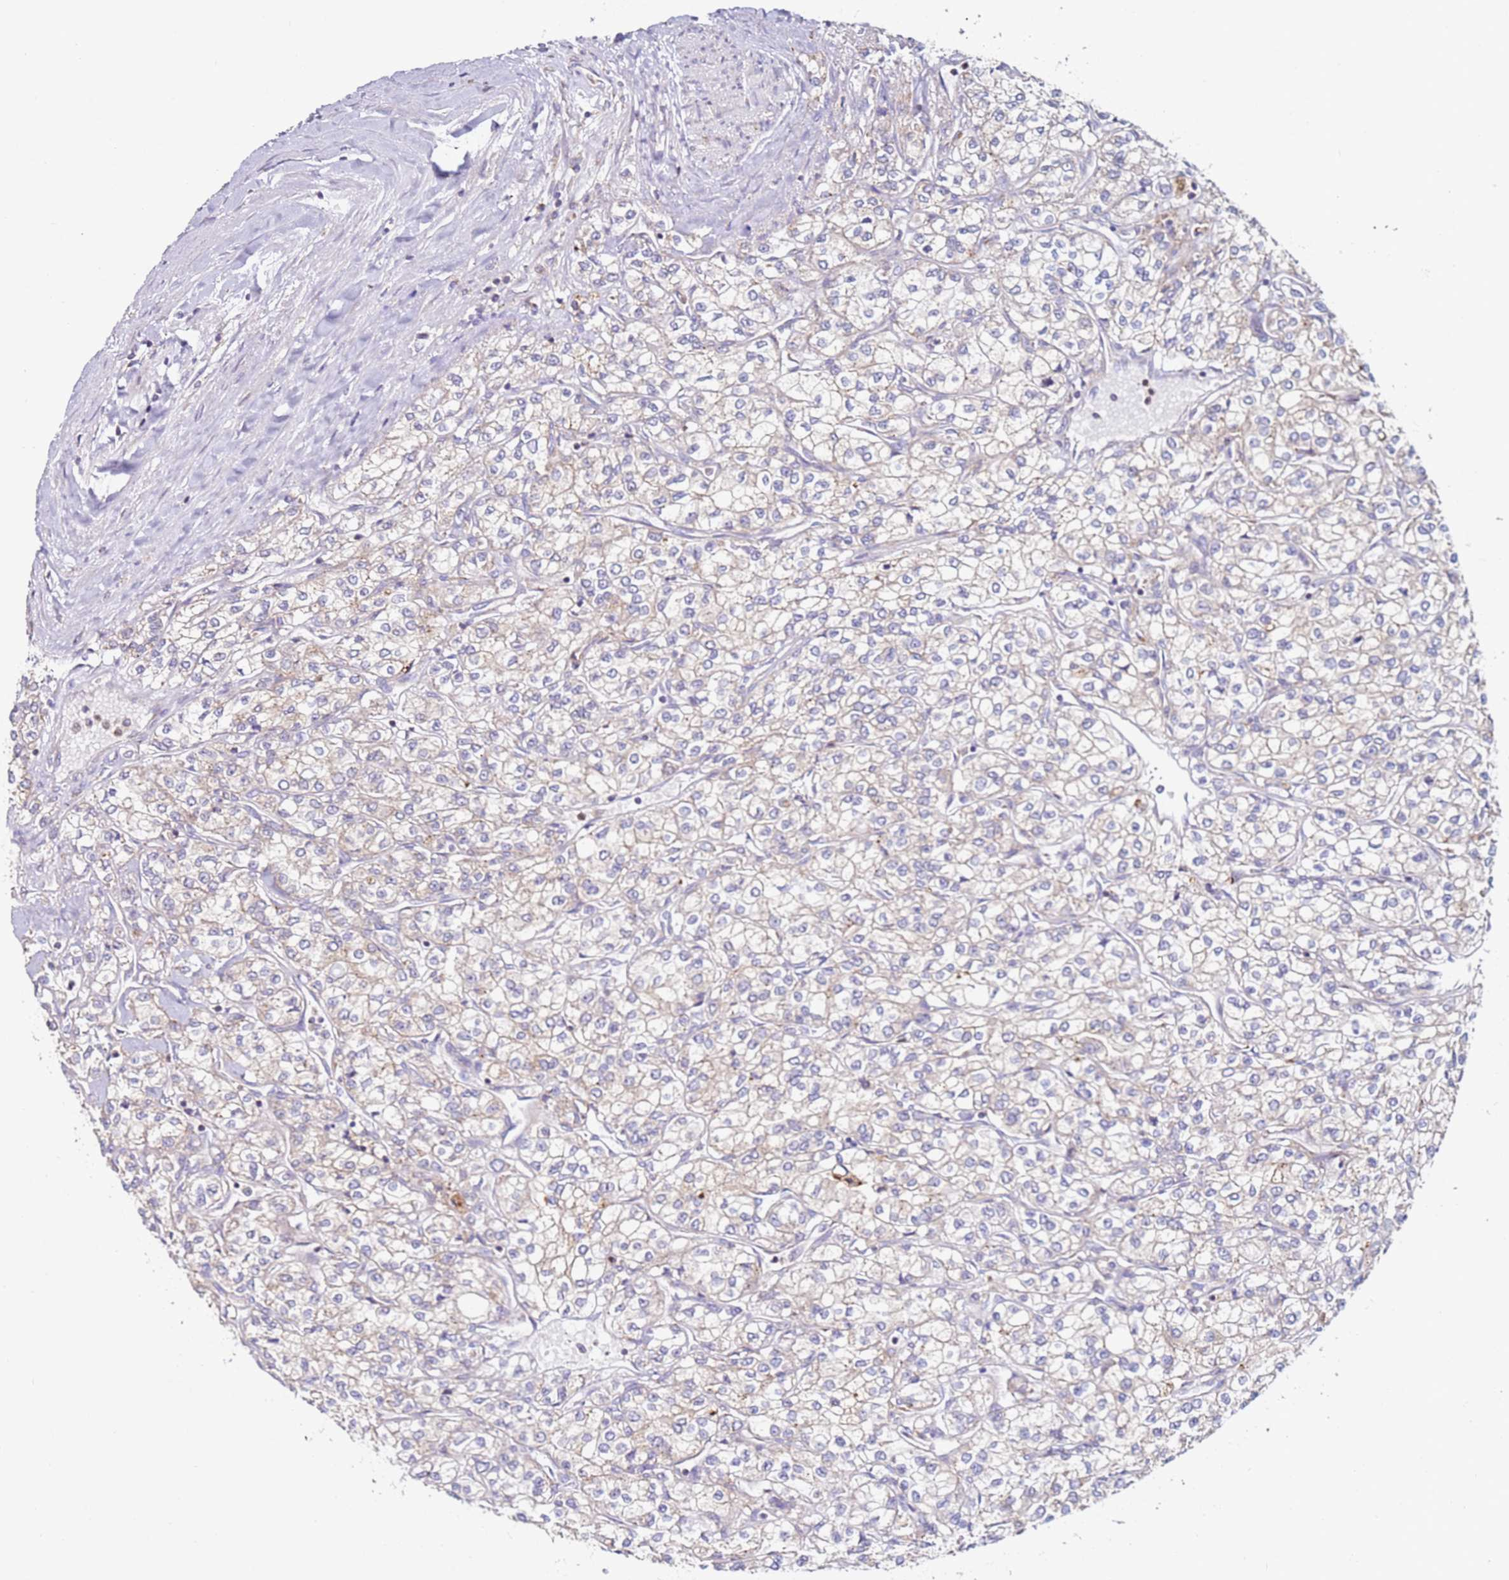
{"staining": {"intensity": "weak", "quantity": ">75%", "location": "cytoplasmic/membranous"}, "tissue": "renal cancer", "cell_type": "Tumor cells", "image_type": "cancer", "snomed": [{"axis": "morphology", "description": "Adenocarcinoma, NOS"}, {"axis": "topography", "description": "Kidney"}], "caption": "High-power microscopy captured an IHC micrograph of renal cancer, revealing weak cytoplasmic/membranous staining in approximately >75% of tumor cells.", "gene": "CNOT9", "patient": {"sex": "male", "age": 80}}